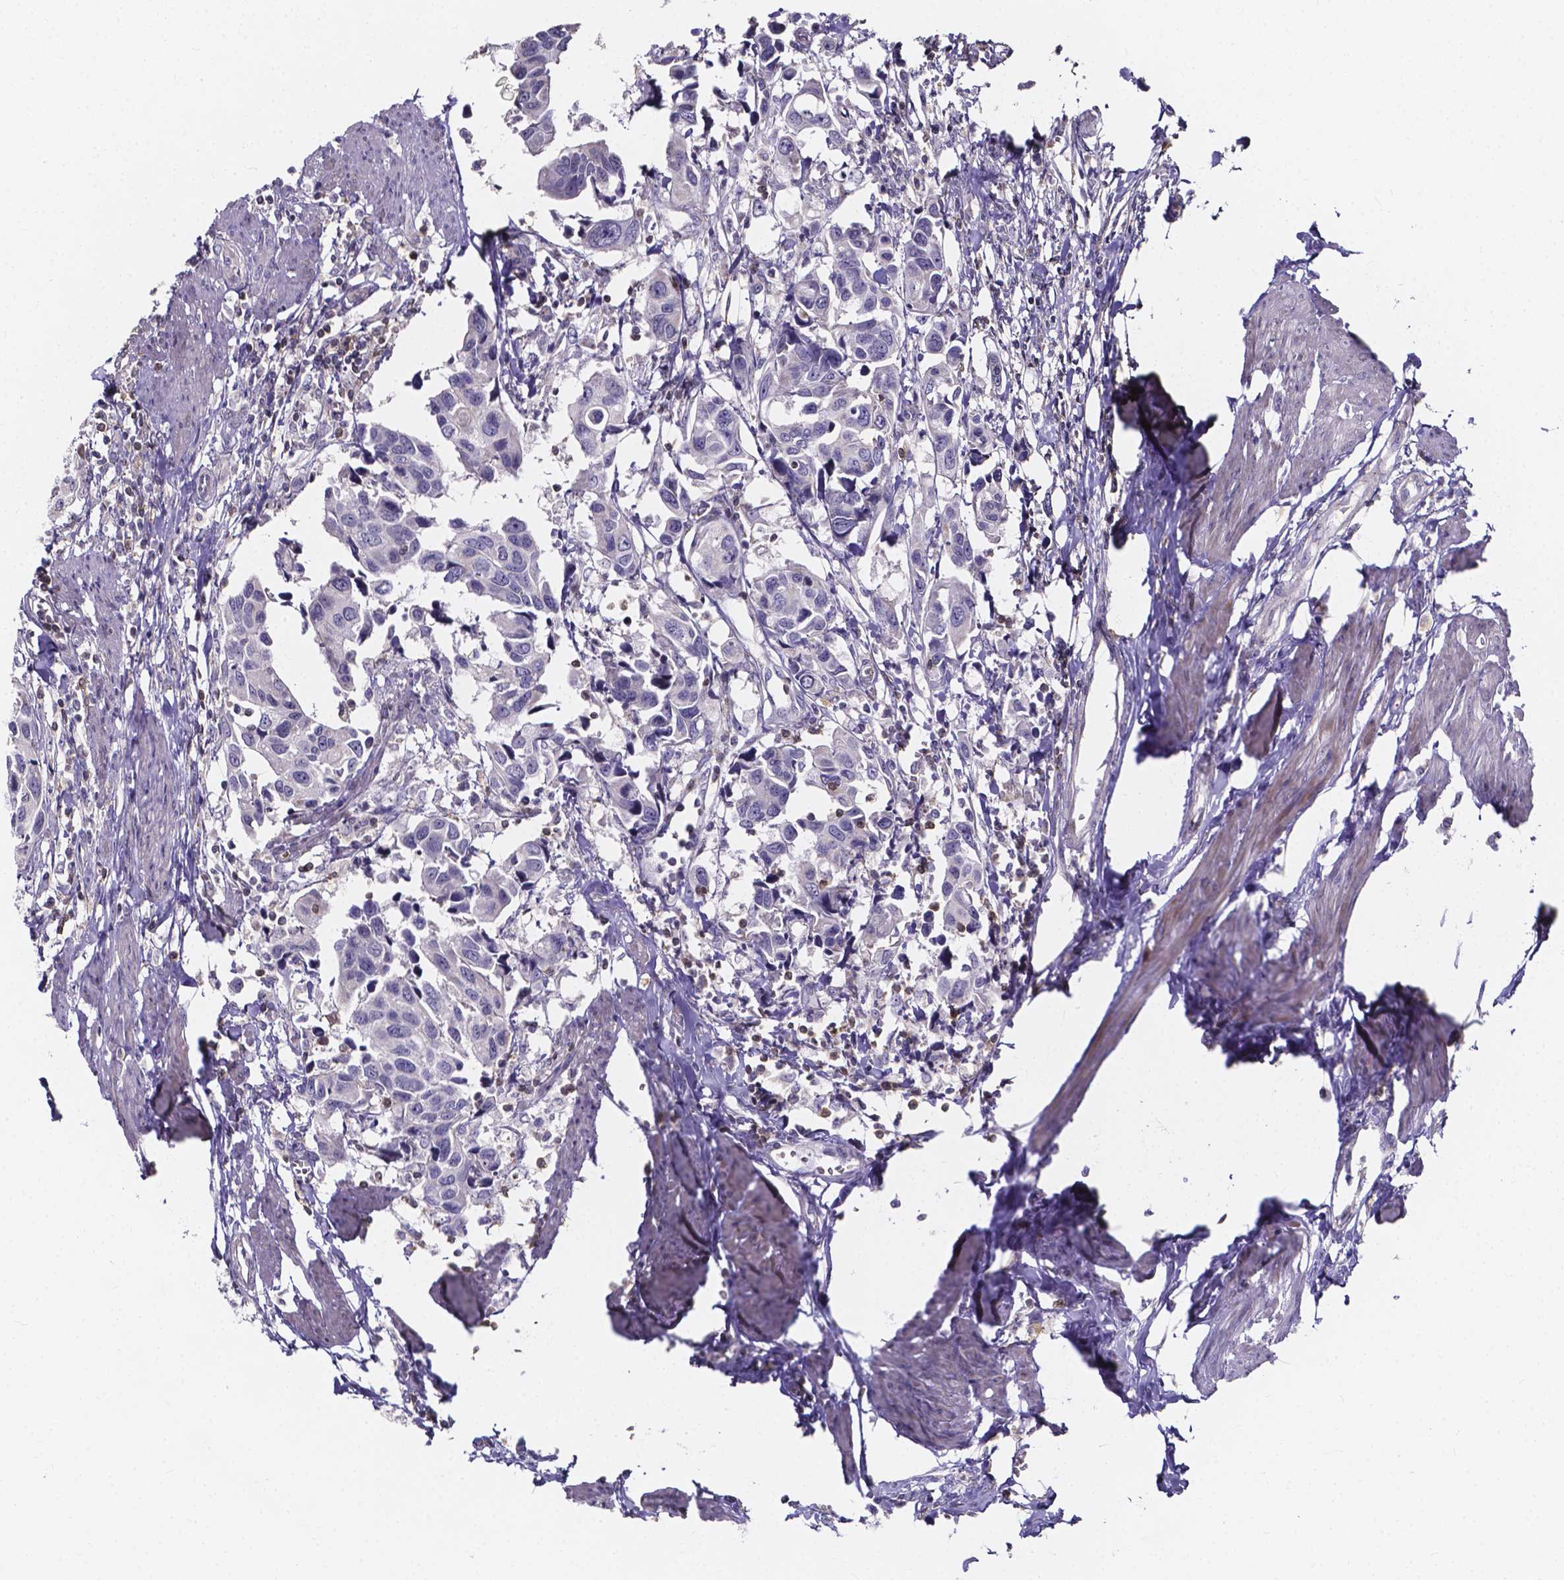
{"staining": {"intensity": "negative", "quantity": "none", "location": "none"}, "tissue": "urothelial cancer", "cell_type": "Tumor cells", "image_type": "cancer", "snomed": [{"axis": "morphology", "description": "Urothelial carcinoma, High grade"}, {"axis": "topography", "description": "Urinary bladder"}], "caption": "This is an IHC histopathology image of urothelial cancer. There is no expression in tumor cells.", "gene": "THEMIS", "patient": {"sex": "male", "age": 60}}